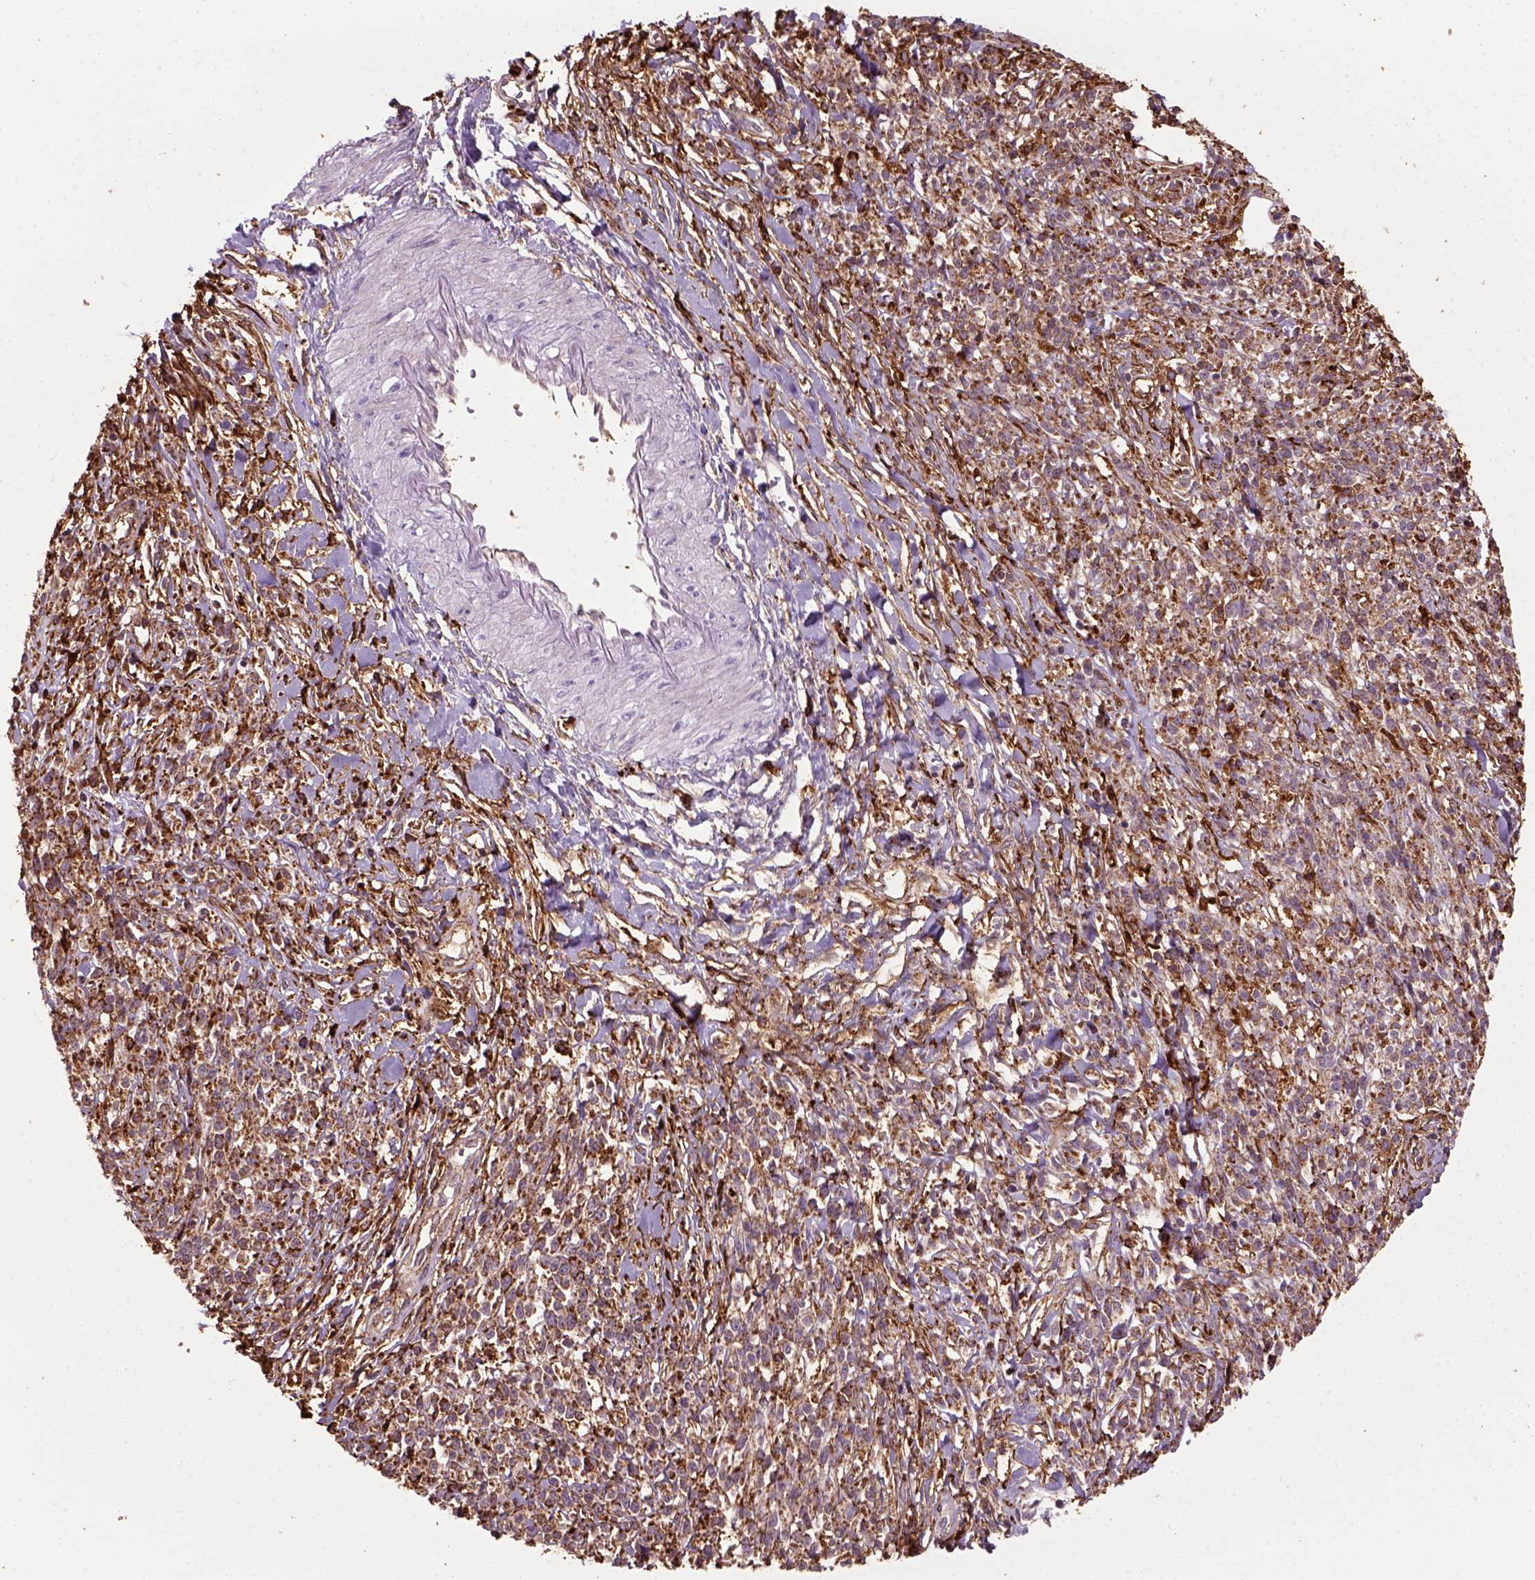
{"staining": {"intensity": "strong", "quantity": ">75%", "location": "cytoplasmic/membranous"}, "tissue": "melanoma", "cell_type": "Tumor cells", "image_type": "cancer", "snomed": [{"axis": "morphology", "description": "Malignant melanoma, NOS"}, {"axis": "topography", "description": "Skin"}, {"axis": "topography", "description": "Skin of trunk"}], "caption": "Immunohistochemical staining of human malignant melanoma displays high levels of strong cytoplasmic/membranous expression in approximately >75% of tumor cells.", "gene": "MARCKS", "patient": {"sex": "male", "age": 74}}